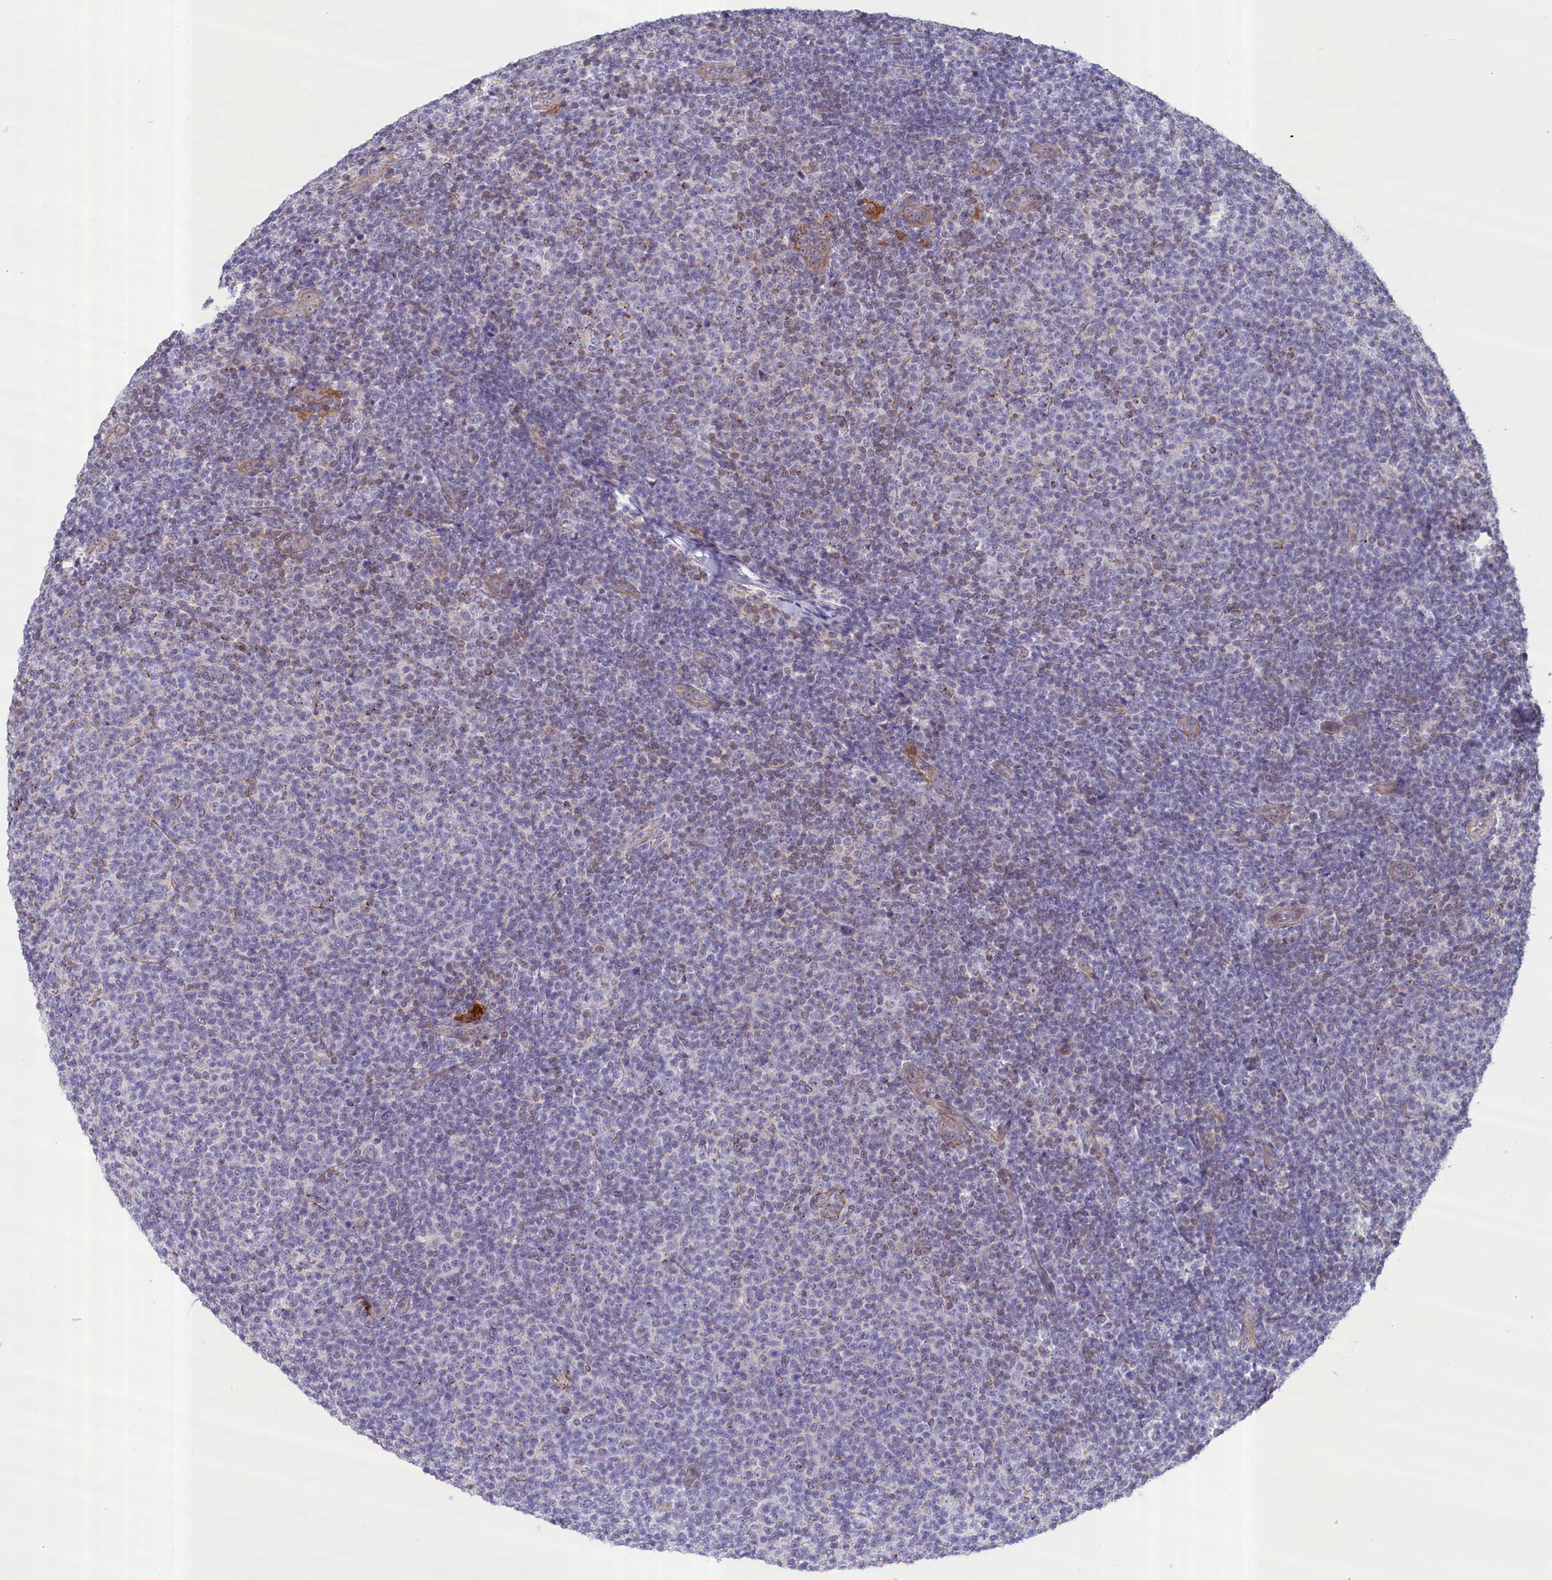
{"staining": {"intensity": "negative", "quantity": "none", "location": "none"}, "tissue": "lymphoma", "cell_type": "Tumor cells", "image_type": "cancer", "snomed": [{"axis": "morphology", "description": "Malignant lymphoma, non-Hodgkin's type, Low grade"}, {"axis": "topography", "description": "Lymph node"}], "caption": "Histopathology image shows no protein staining in tumor cells of low-grade malignant lymphoma, non-Hodgkin's type tissue. The staining is performed using DAB brown chromogen with nuclei counter-stained in using hematoxylin.", "gene": "ABCC12", "patient": {"sex": "male", "age": 66}}